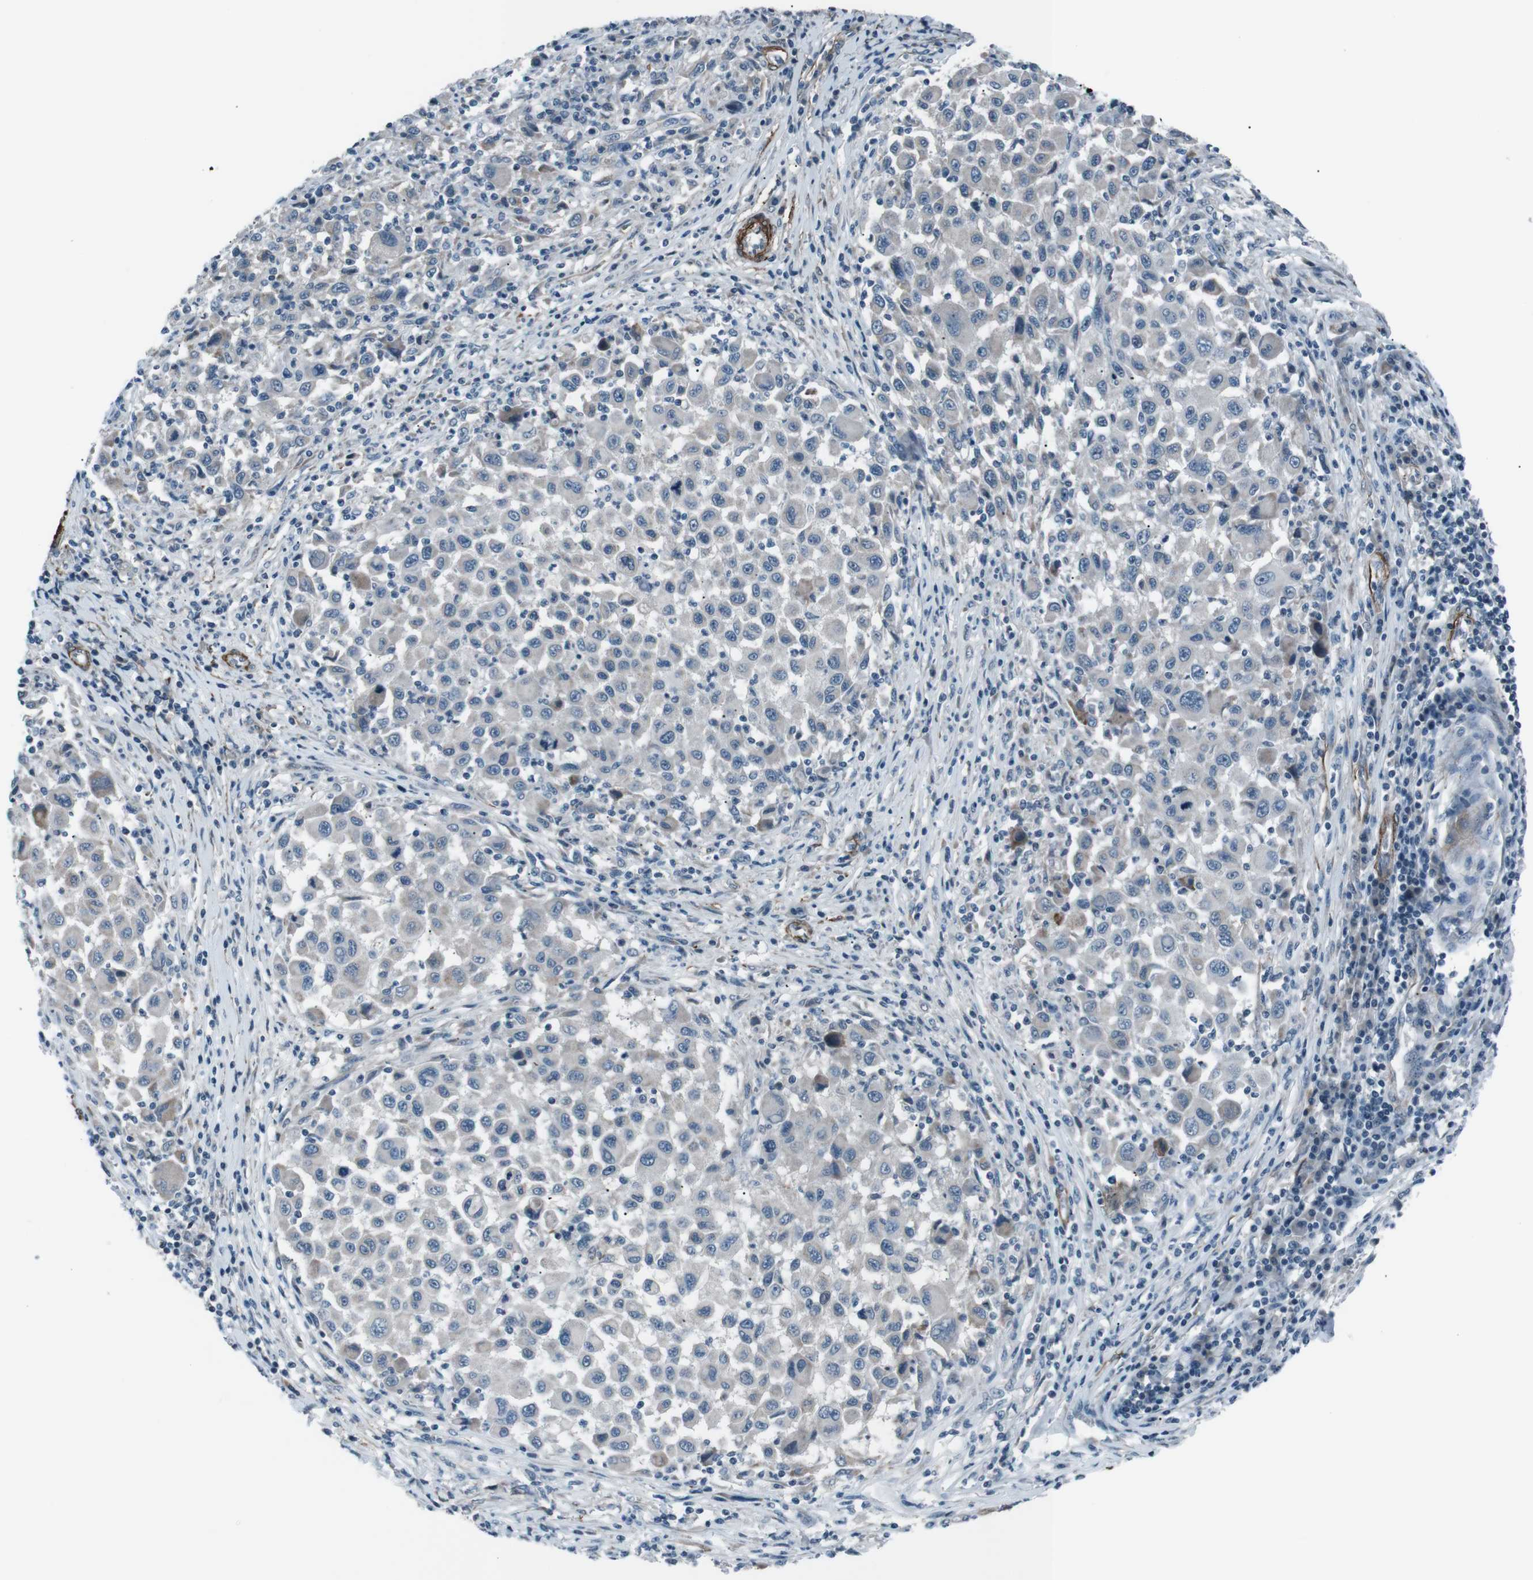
{"staining": {"intensity": "negative", "quantity": "none", "location": "none"}, "tissue": "melanoma", "cell_type": "Tumor cells", "image_type": "cancer", "snomed": [{"axis": "morphology", "description": "Malignant melanoma, Metastatic site"}, {"axis": "topography", "description": "Lymph node"}], "caption": "Human melanoma stained for a protein using immunohistochemistry (IHC) demonstrates no staining in tumor cells.", "gene": "PDLIM5", "patient": {"sex": "male", "age": 61}}